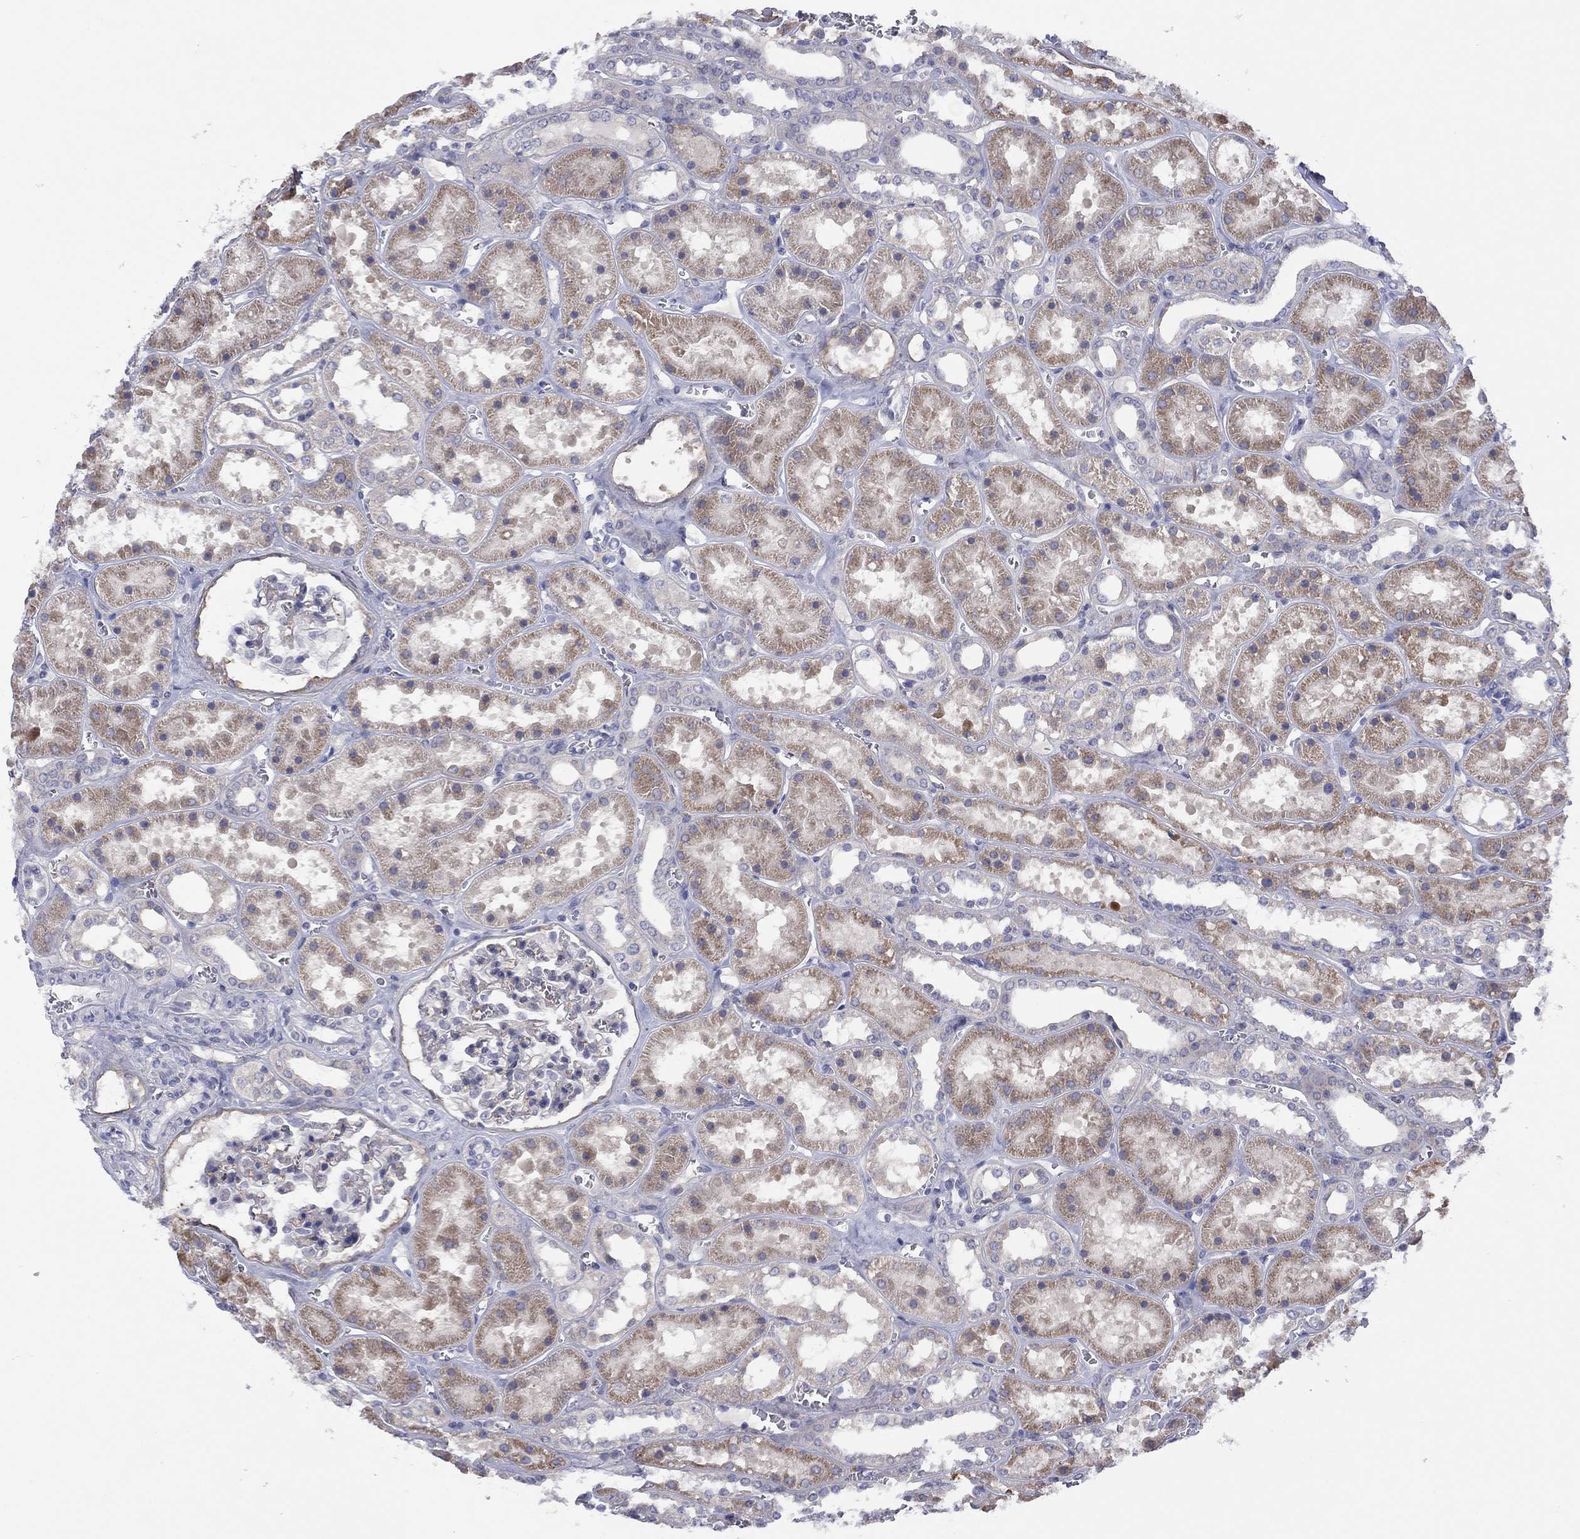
{"staining": {"intensity": "negative", "quantity": "none", "location": "none"}, "tissue": "kidney", "cell_type": "Cells in glomeruli", "image_type": "normal", "snomed": [{"axis": "morphology", "description": "Normal tissue, NOS"}, {"axis": "topography", "description": "Kidney"}], "caption": "High magnification brightfield microscopy of unremarkable kidney stained with DAB (brown) and counterstained with hematoxylin (blue): cells in glomeruli show no significant staining. (Immunohistochemistry, brightfield microscopy, high magnification).", "gene": "CYP2B6", "patient": {"sex": "female", "age": 41}}